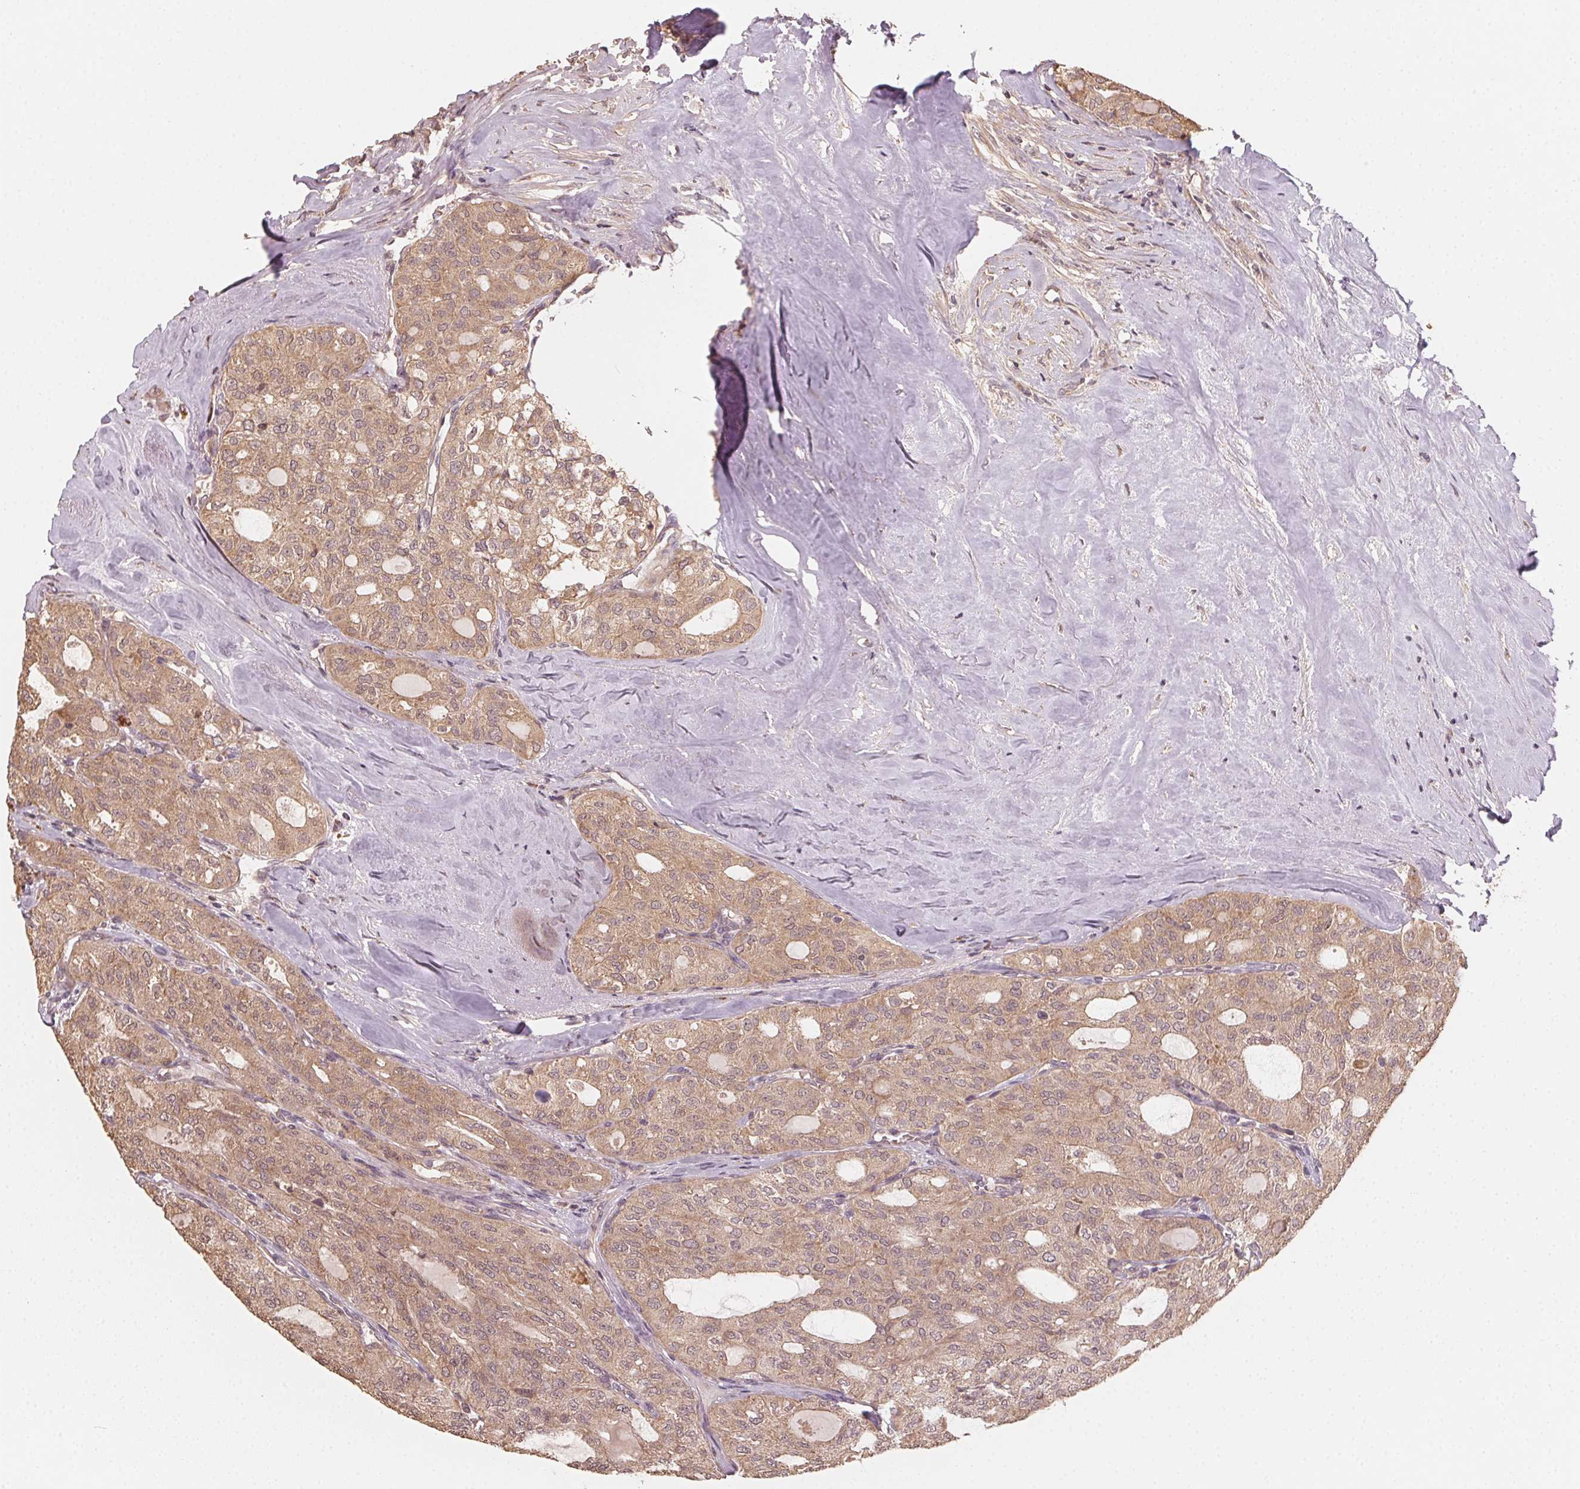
{"staining": {"intensity": "moderate", "quantity": ">75%", "location": "cytoplasmic/membranous"}, "tissue": "thyroid cancer", "cell_type": "Tumor cells", "image_type": "cancer", "snomed": [{"axis": "morphology", "description": "Follicular adenoma carcinoma, NOS"}, {"axis": "topography", "description": "Thyroid gland"}], "caption": "Thyroid follicular adenoma carcinoma tissue shows moderate cytoplasmic/membranous staining in approximately >75% of tumor cells", "gene": "WBP2", "patient": {"sex": "male", "age": 75}}